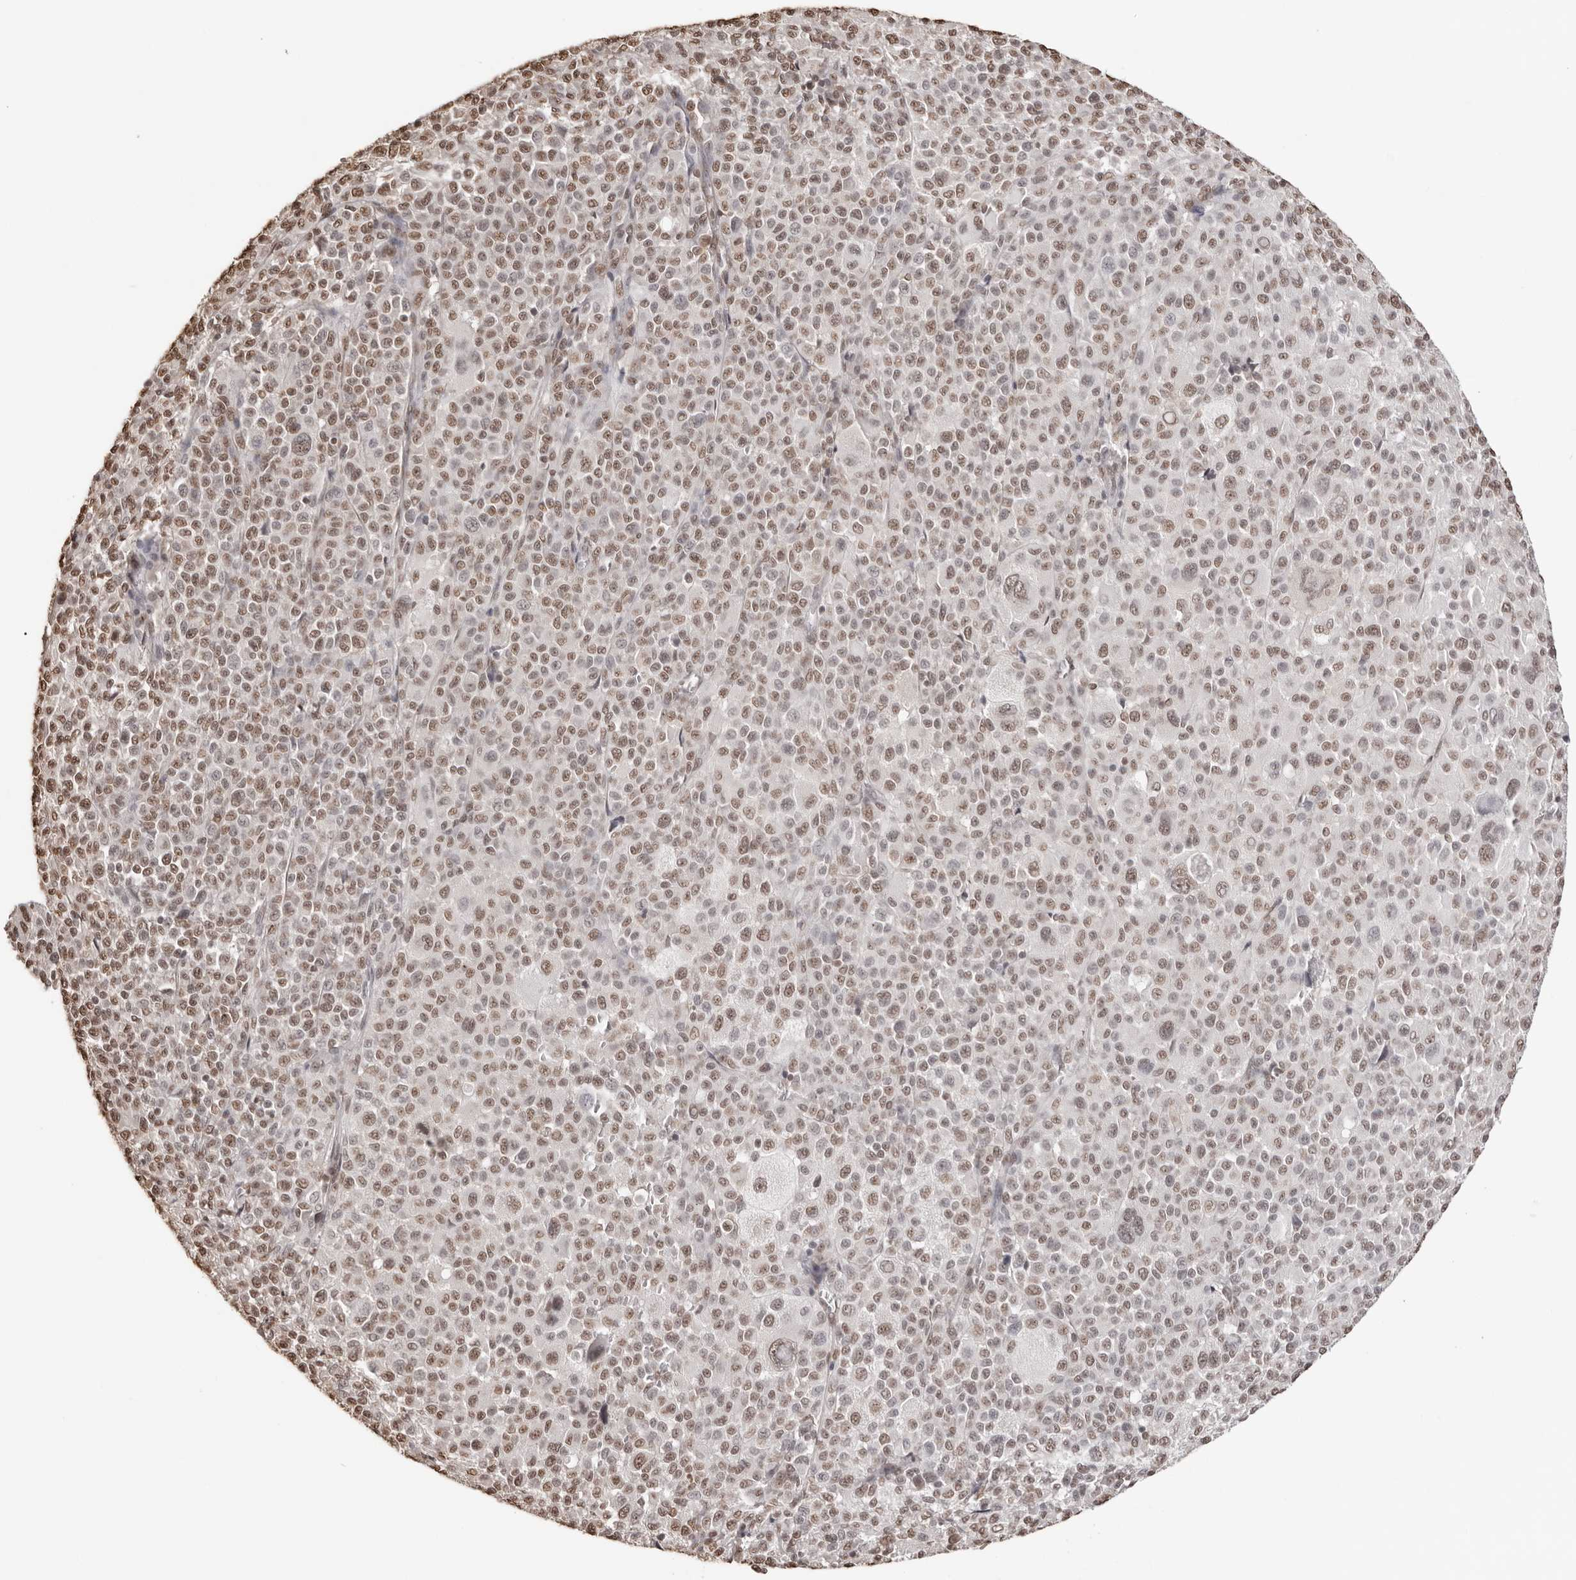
{"staining": {"intensity": "moderate", "quantity": ">75%", "location": "nuclear"}, "tissue": "melanoma", "cell_type": "Tumor cells", "image_type": "cancer", "snomed": [{"axis": "morphology", "description": "Malignant melanoma, Metastatic site"}, {"axis": "topography", "description": "Skin"}], "caption": "Protein staining of melanoma tissue reveals moderate nuclear staining in about >75% of tumor cells.", "gene": "OLIG3", "patient": {"sex": "female", "age": 74}}